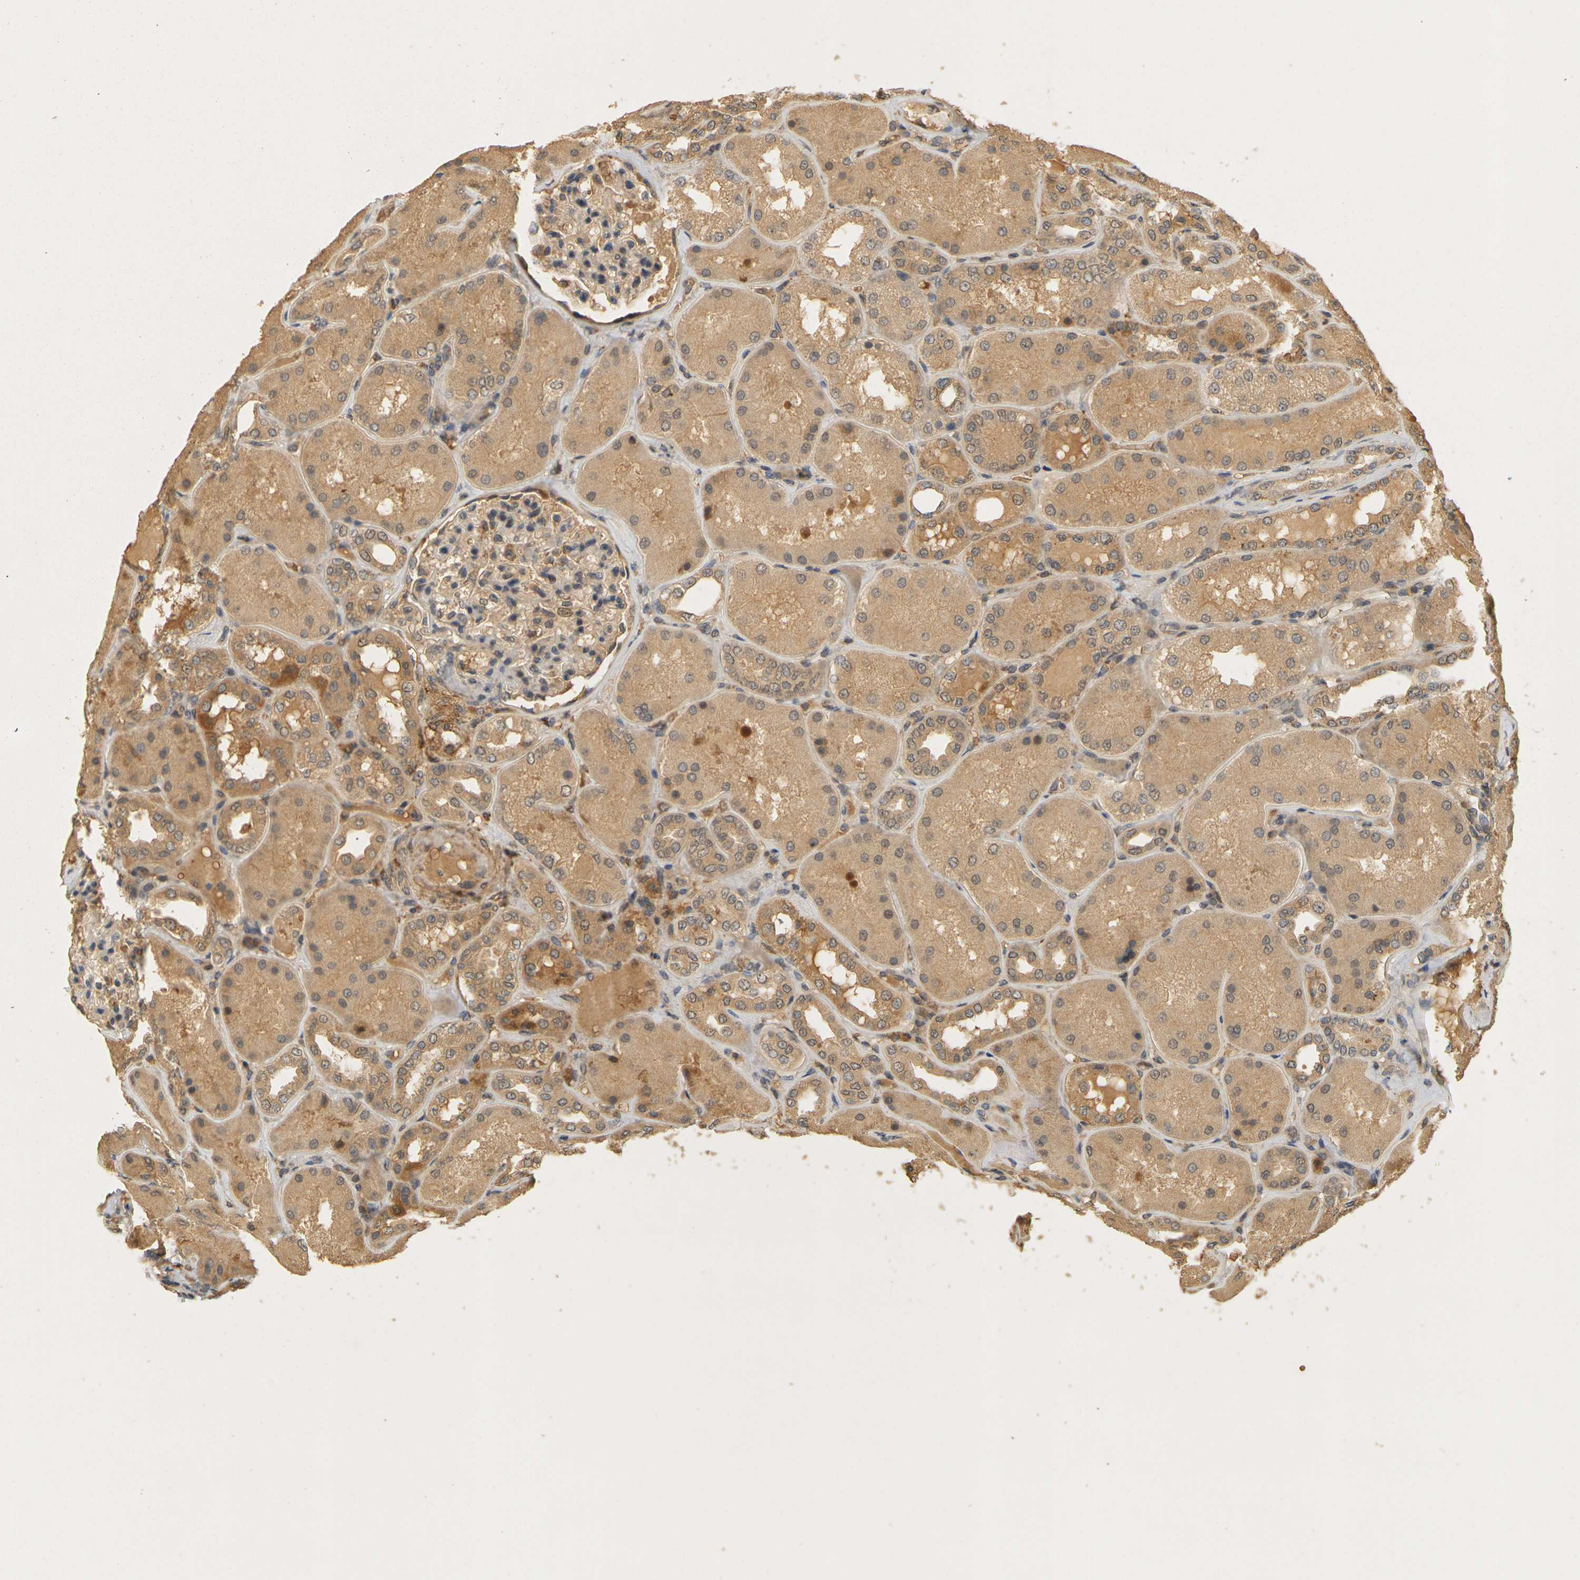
{"staining": {"intensity": "moderate", "quantity": ">75%", "location": "cytoplasmic/membranous"}, "tissue": "kidney", "cell_type": "Cells in glomeruli", "image_type": "normal", "snomed": [{"axis": "morphology", "description": "Normal tissue, NOS"}, {"axis": "topography", "description": "Kidney"}], "caption": "The histopathology image reveals immunohistochemical staining of benign kidney. There is moderate cytoplasmic/membranous positivity is seen in approximately >75% of cells in glomeruli.", "gene": "MEGF9", "patient": {"sex": "female", "age": 56}}